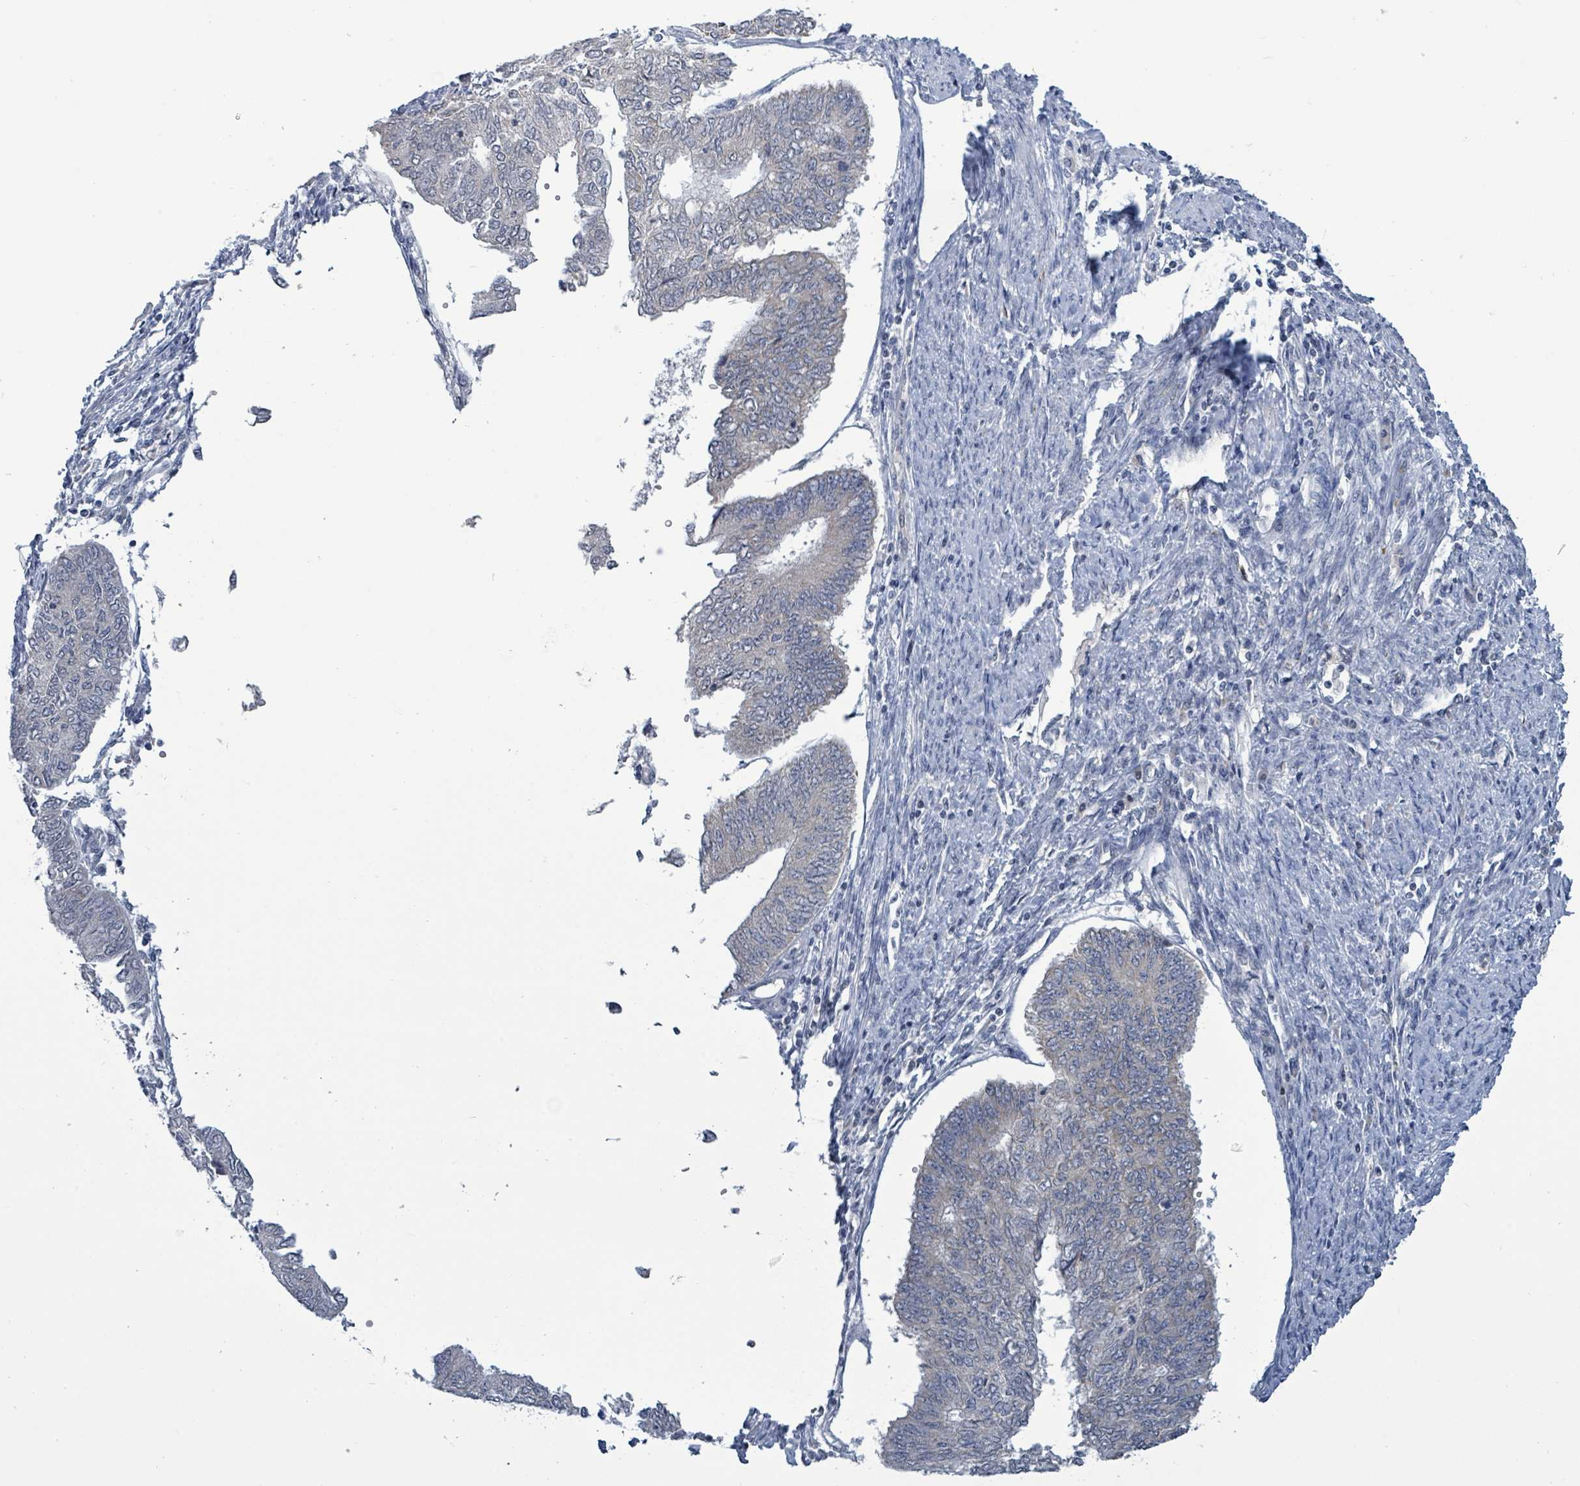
{"staining": {"intensity": "negative", "quantity": "none", "location": "none"}, "tissue": "endometrial cancer", "cell_type": "Tumor cells", "image_type": "cancer", "snomed": [{"axis": "morphology", "description": "Adenocarcinoma, NOS"}, {"axis": "topography", "description": "Endometrium"}], "caption": "The IHC photomicrograph has no significant positivity in tumor cells of adenocarcinoma (endometrial) tissue.", "gene": "COQ10B", "patient": {"sex": "female", "age": 68}}